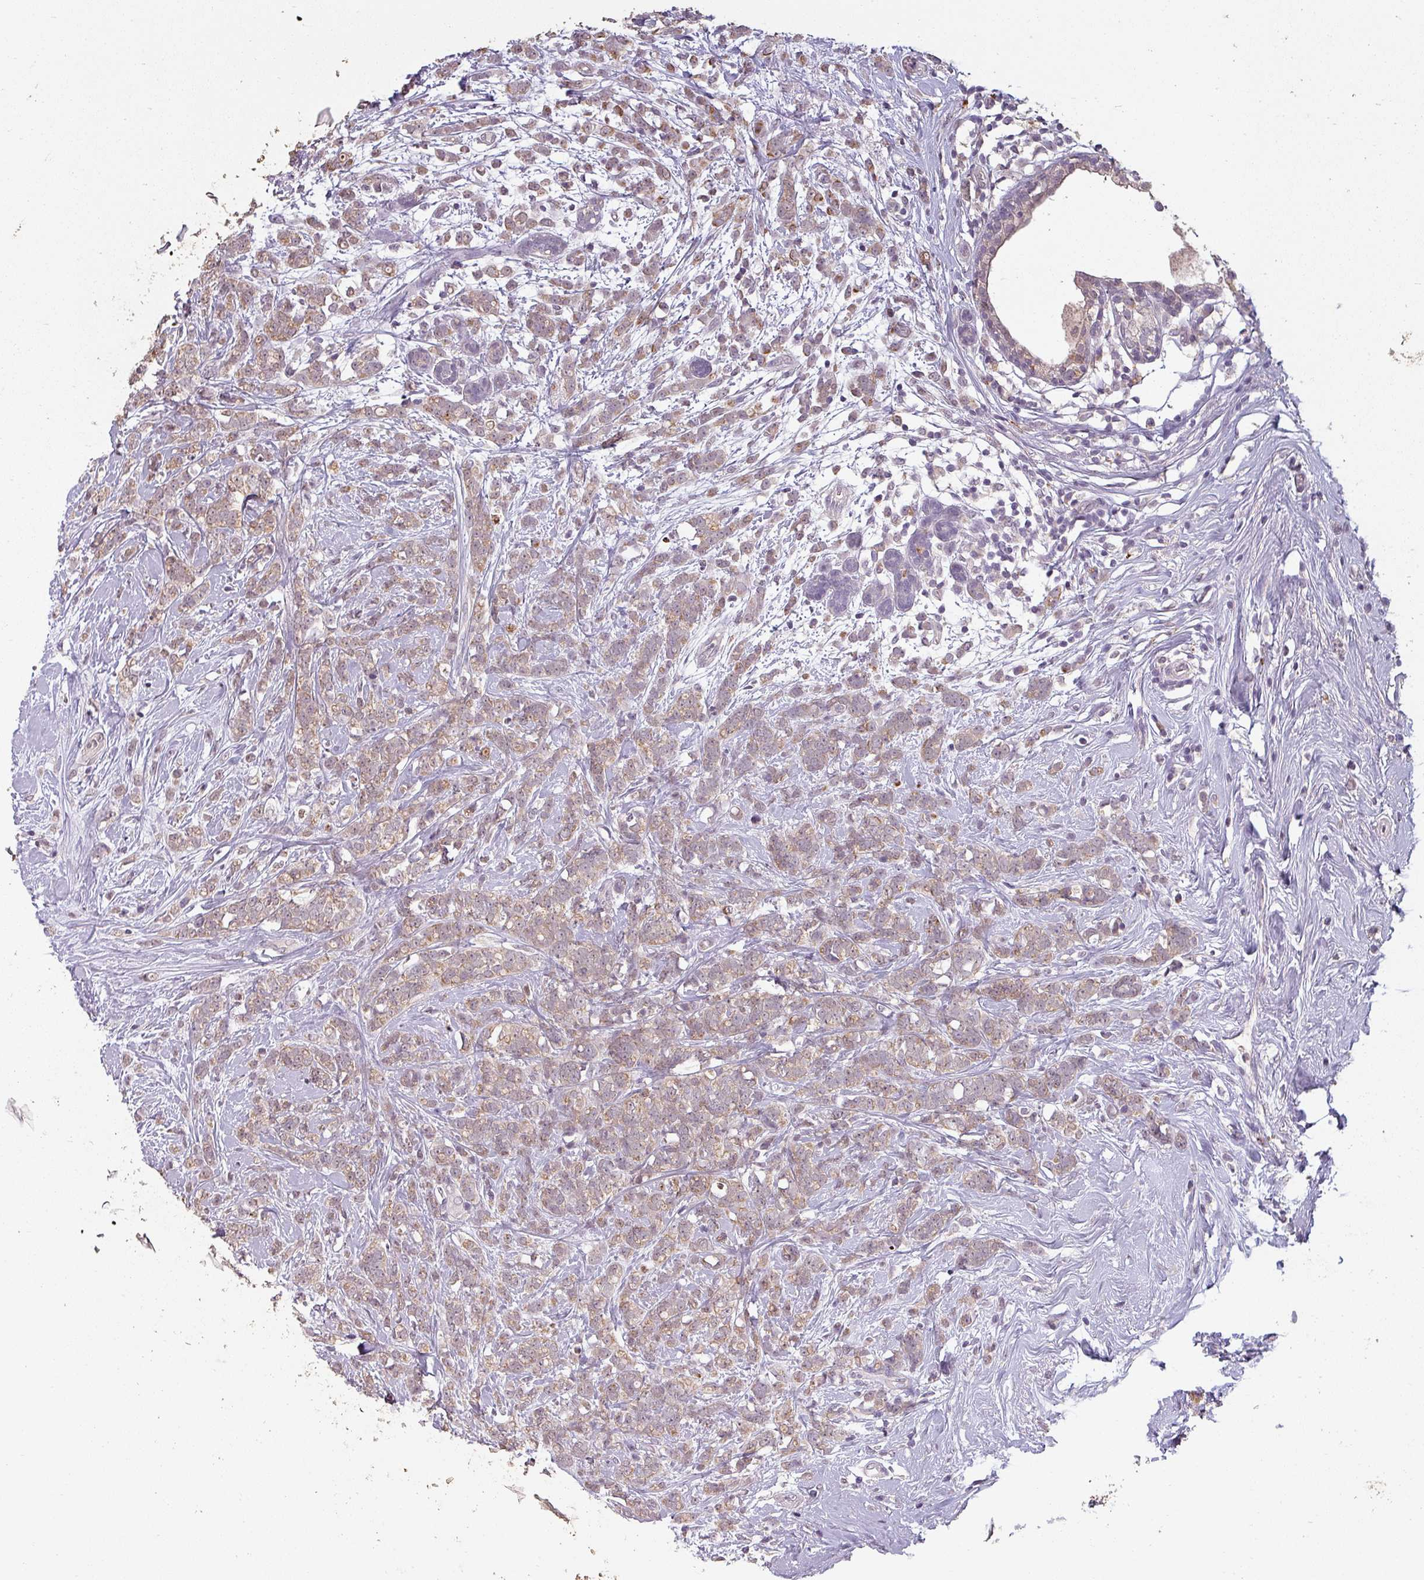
{"staining": {"intensity": "weak", "quantity": "25%-75%", "location": "cytoplasmic/membranous"}, "tissue": "breast cancer", "cell_type": "Tumor cells", "image_type": "cancer", "snomed": [{"axis": "morphology", "description": "Lobular carcinoma"}, {"axis": "topography", "description": "Breast"}], "caption": "Breast lobular carcinoma tissue demonstrates weak cytoplasmic/membranous expression in about 25%-75% of tumor cells, visualized by immunohistochemistry.", "gene": "LYPLA1", "patient": {"sex": "female", "age": 58}}